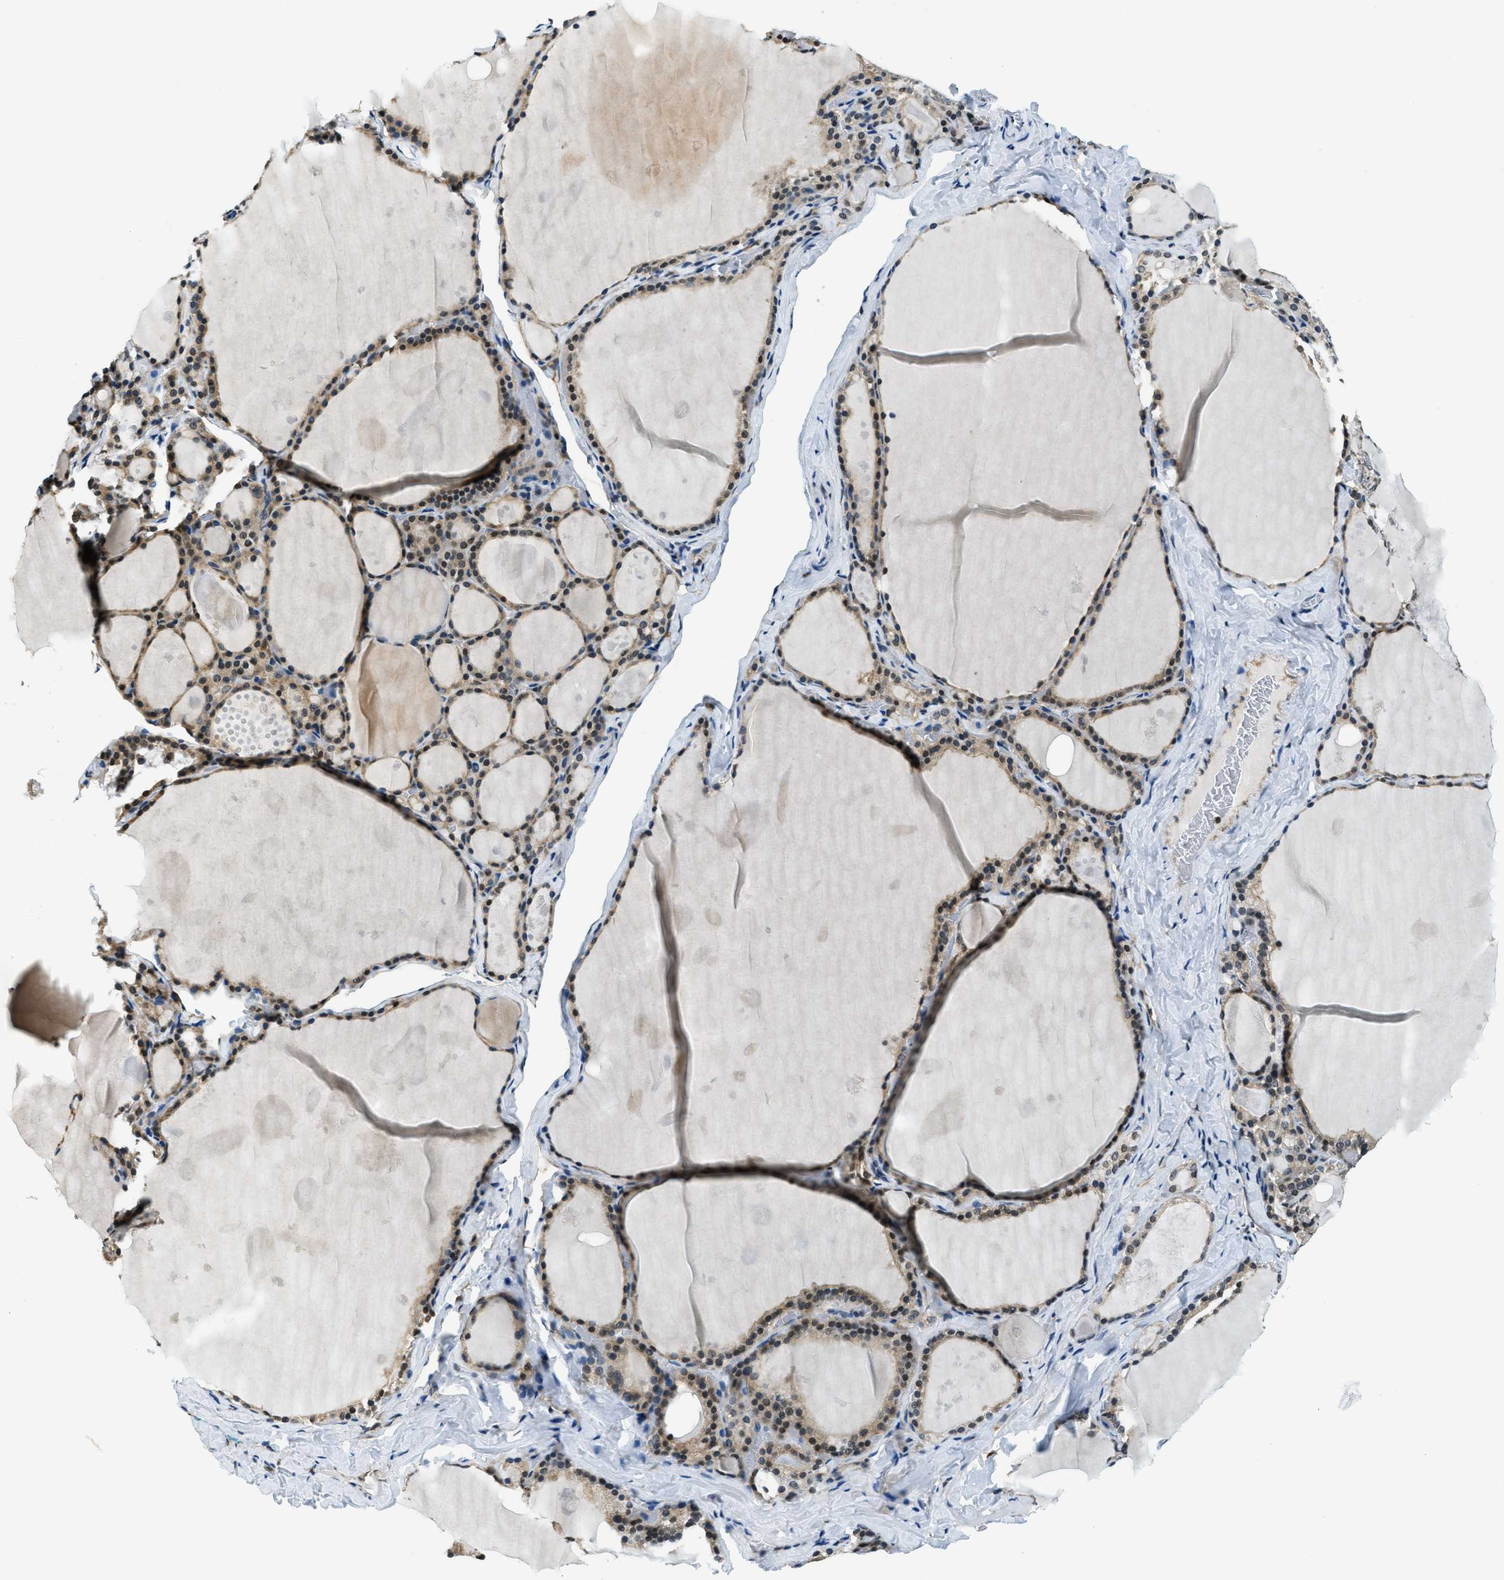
{"staining": {"intensity": "weak", "quantity": "25%-75%", "location": "cytoplasmic/membranous,nuclear"}, "tissue": "thyroid gland", "cell_type": "Glandular cells", "image_type": "normal", "snomed": [{"axis": "morphology", "description": "Normal tissue, NOS"}, {"axis": "topography", "description": "Thyroid gland"}], "caption": "Protein expression analysis of normal thyroid gland displays weak cytoplasmic/membranous,nuclear expression in about 25%-75% of glandular cells.", "gene": "RAB11FIP1", "patient": {"sex": "male", "age": 56}}